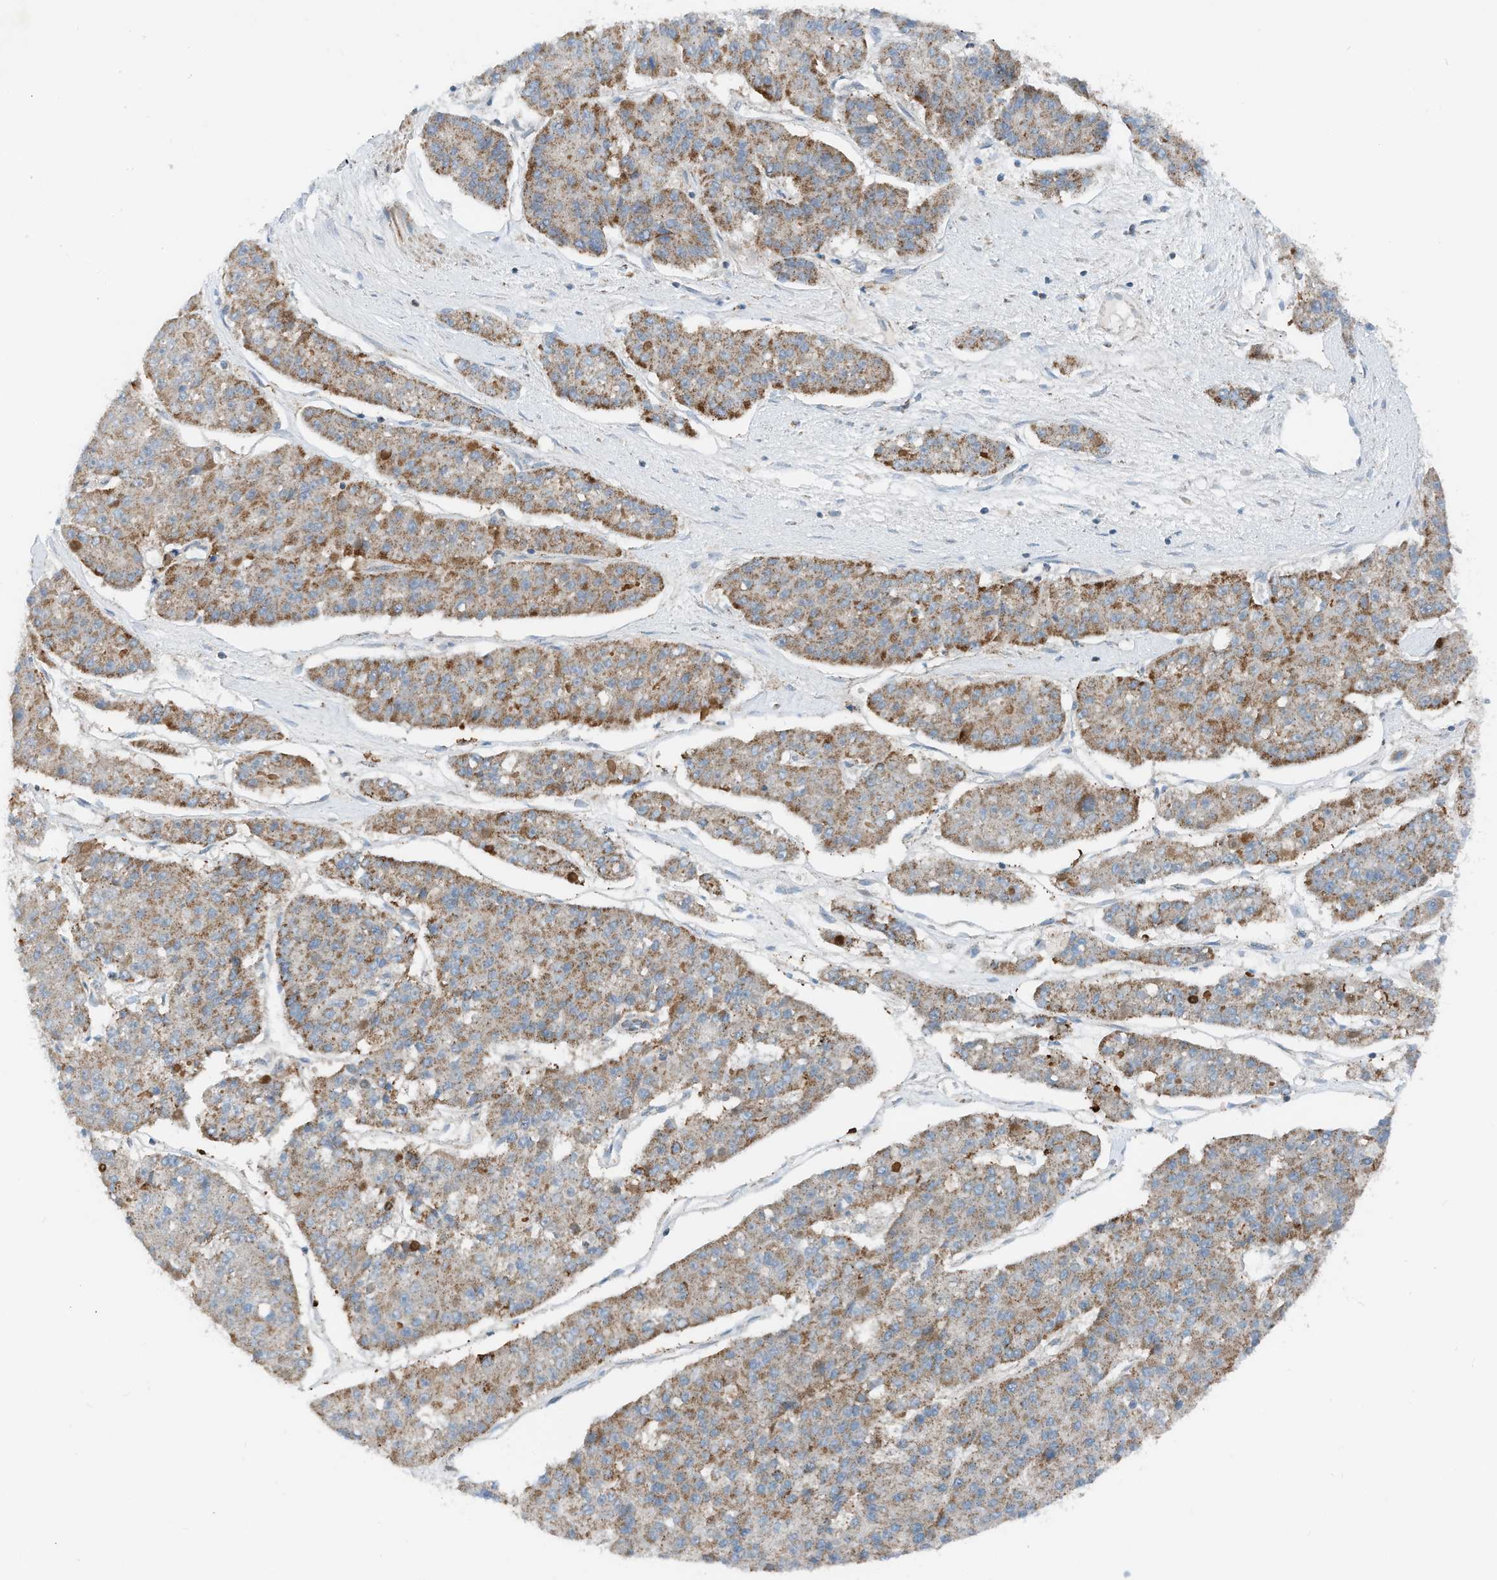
{"staining": {"intensity": "moderate", "quantity": ">75%", "location": "cytoplasmic/membranous"}, "tissue": "pancreatic cancer", "cell_type": "Tumor cells", "image_type": "cancer", "snomed": [{"axis": "morphology", "description": "Adenocarcinoma, NOS"}, {"axis": "topography", "description": "Pancreas"}], "caption": "Tumor cells display moderate cytoplasmic/membranous staining in approximately >75% of cells in pancreatic adenocarcinoma.", "gene": "RMND1", "patient": {"sex": "male", "age": 50}}